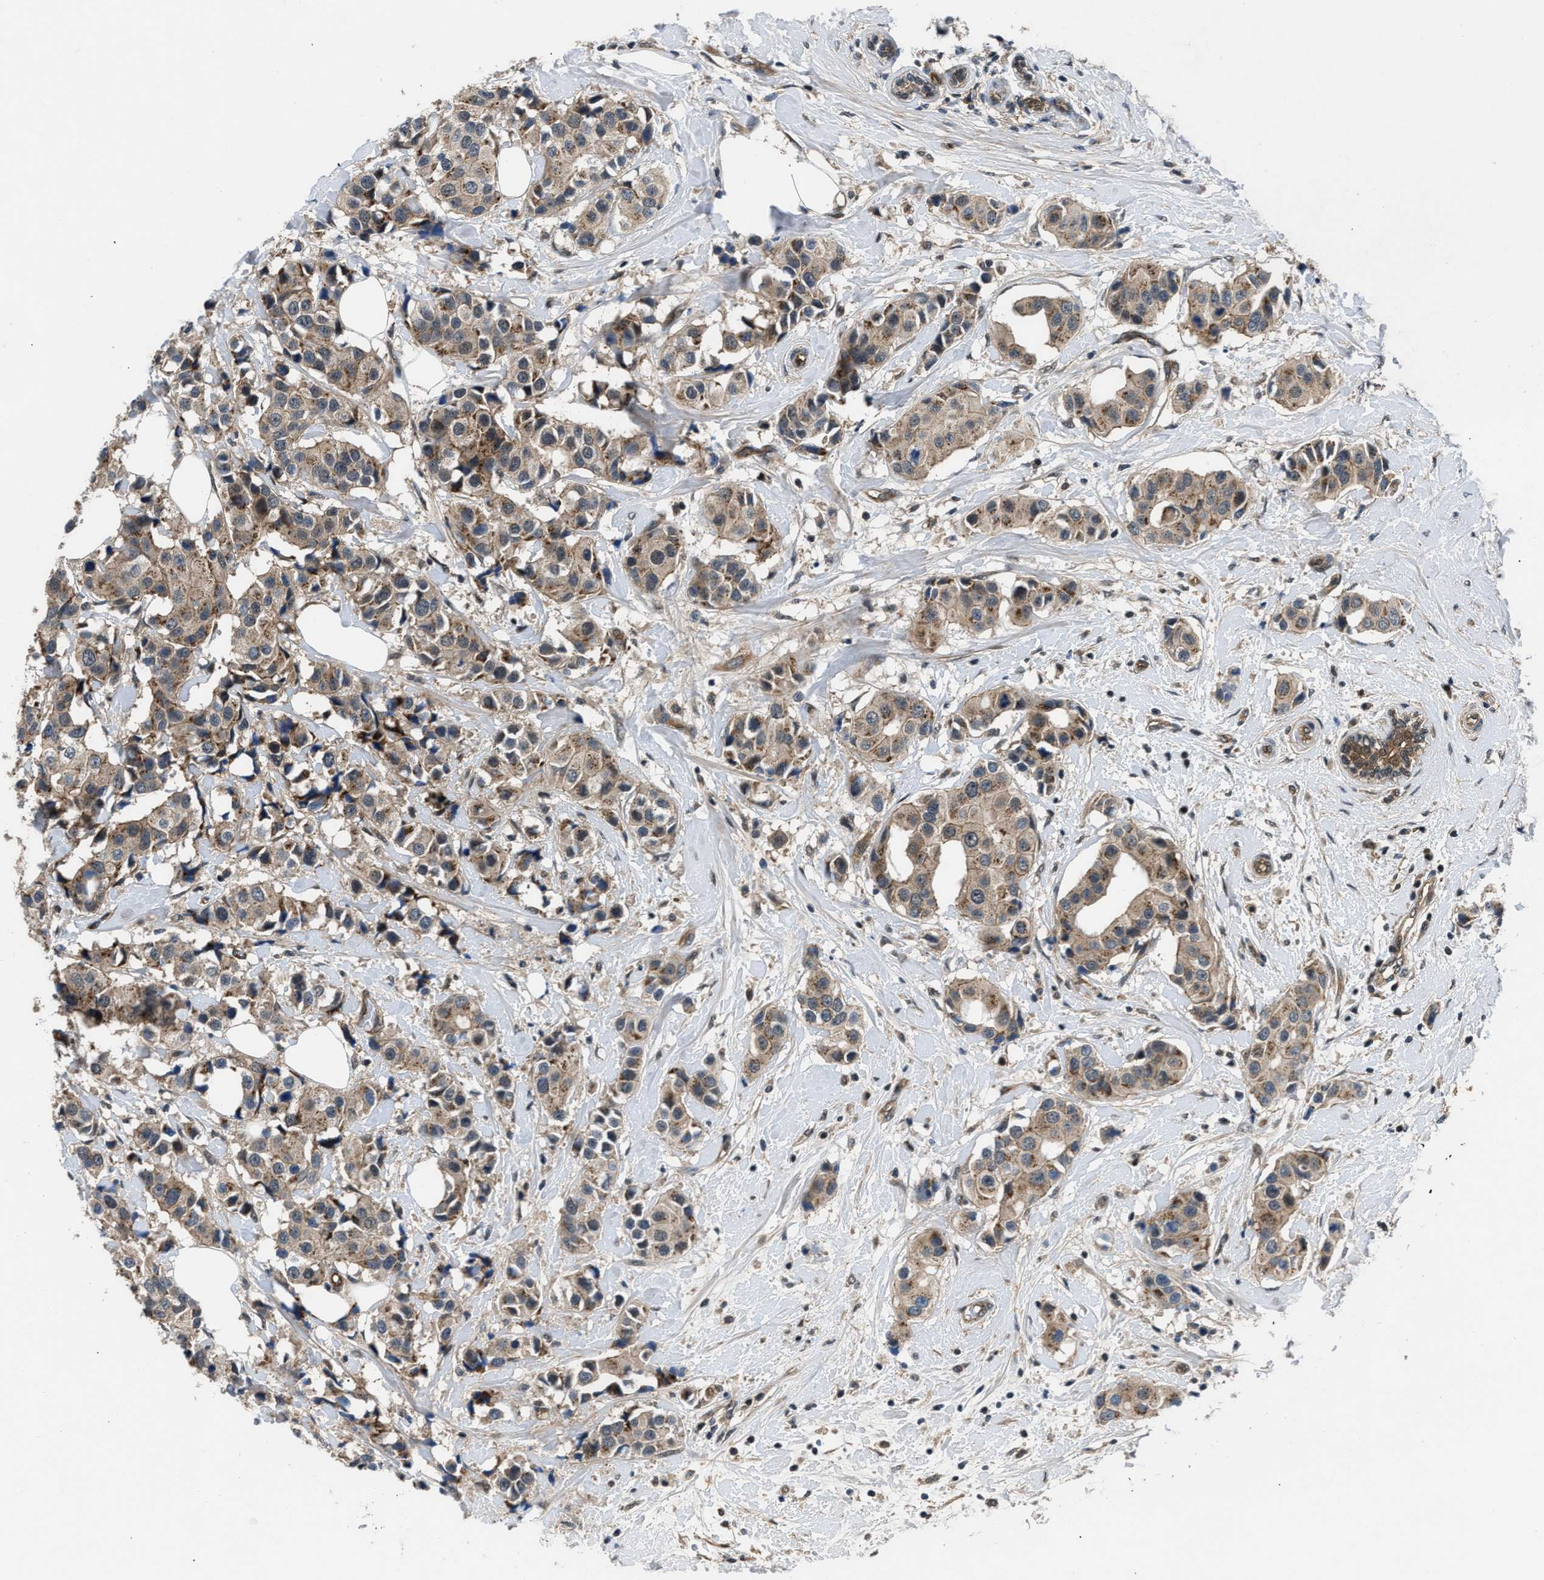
{"staining": {"intensity": "weak", "quantity": "25%-75%", "location": "cytoplasmic/membranous"}, "tissue": "breast cancer", "cell_type": "Tumor cells", "image_type": "cancer", "snomed": [{"axis": "morphology", "description": "Normal tissue, NOS"}, {"axis": "morphology", "description": "Duct carcinoma"}, {"axis": "topography", "description": "Breast"}], "caption": "Immunohistochemical staining of intraductal carcinoma (breast) demonstrates low levels of weak cytoplasmic/membranous protein positivity in approximately 25%-75% of tumor cells. Immunohistochemistry stains the protein in brown and the nuclei are stained blue.", "gene": "COPS2", "patient": {"sex": "female", "age": 39}}